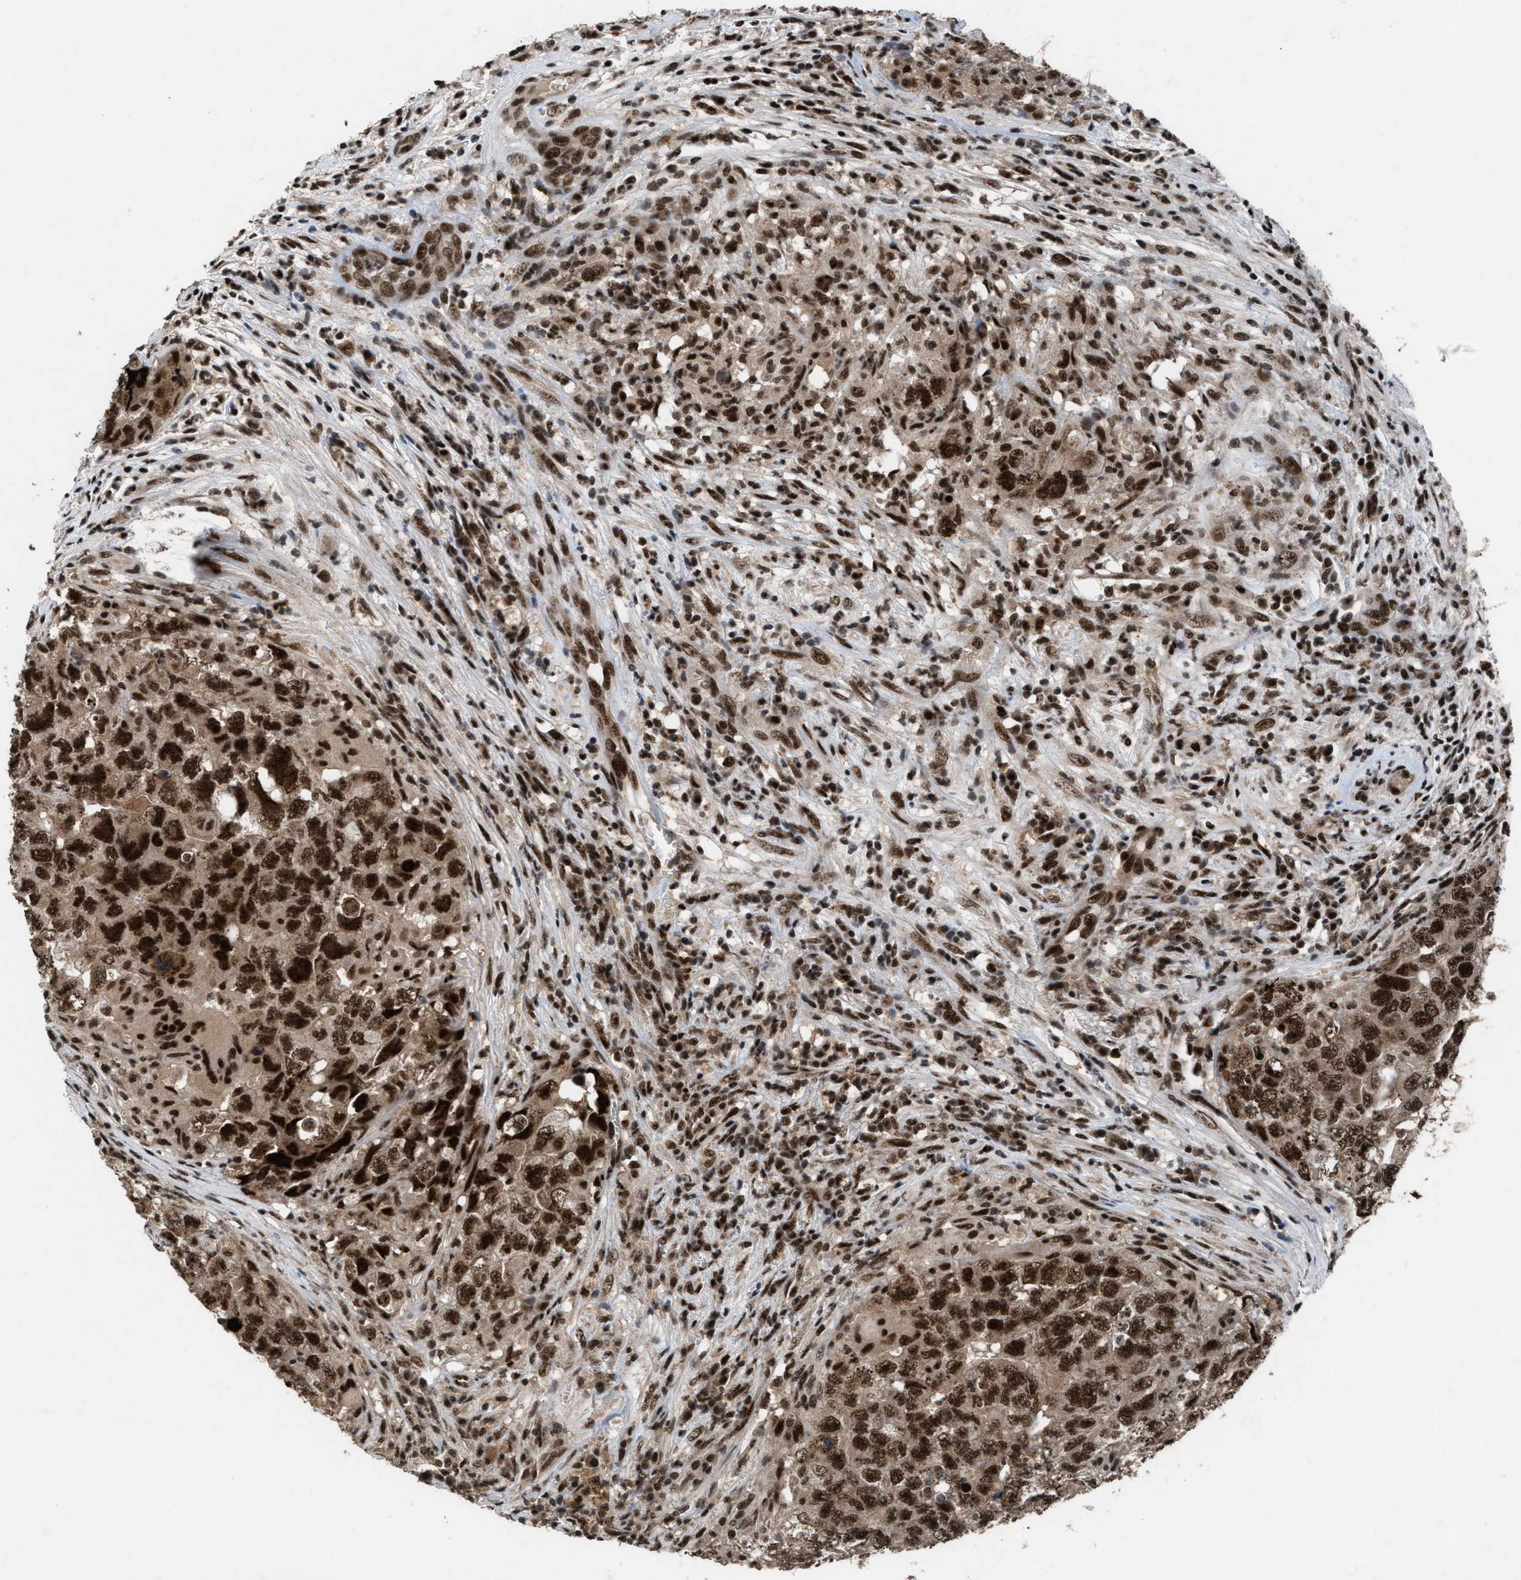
{"staining": {"intensity": "strong", "quantity": ">75%", "location": "cytoplasmic/membranous,nuclear"}, "tissue": "testis cancer", "cell_type": "Tumor cells", "image_type": "cancer", "snomed": [{"axis": "morphology", "description": "Seminoma, NOS"}, {"axis": "morphology", "description": "Carcinoma, Embryonal, NOS"}, {"axis": "topography", "description": "Testis"}], "caption": "The image exhibits staining of testis seminoma, revealing strong cytoplasmic/membranous and nuclear protein positivity (brown color) within tumor cells.", "gene": "PRPF4", "patient": {"sex": "male", "age": 43}}